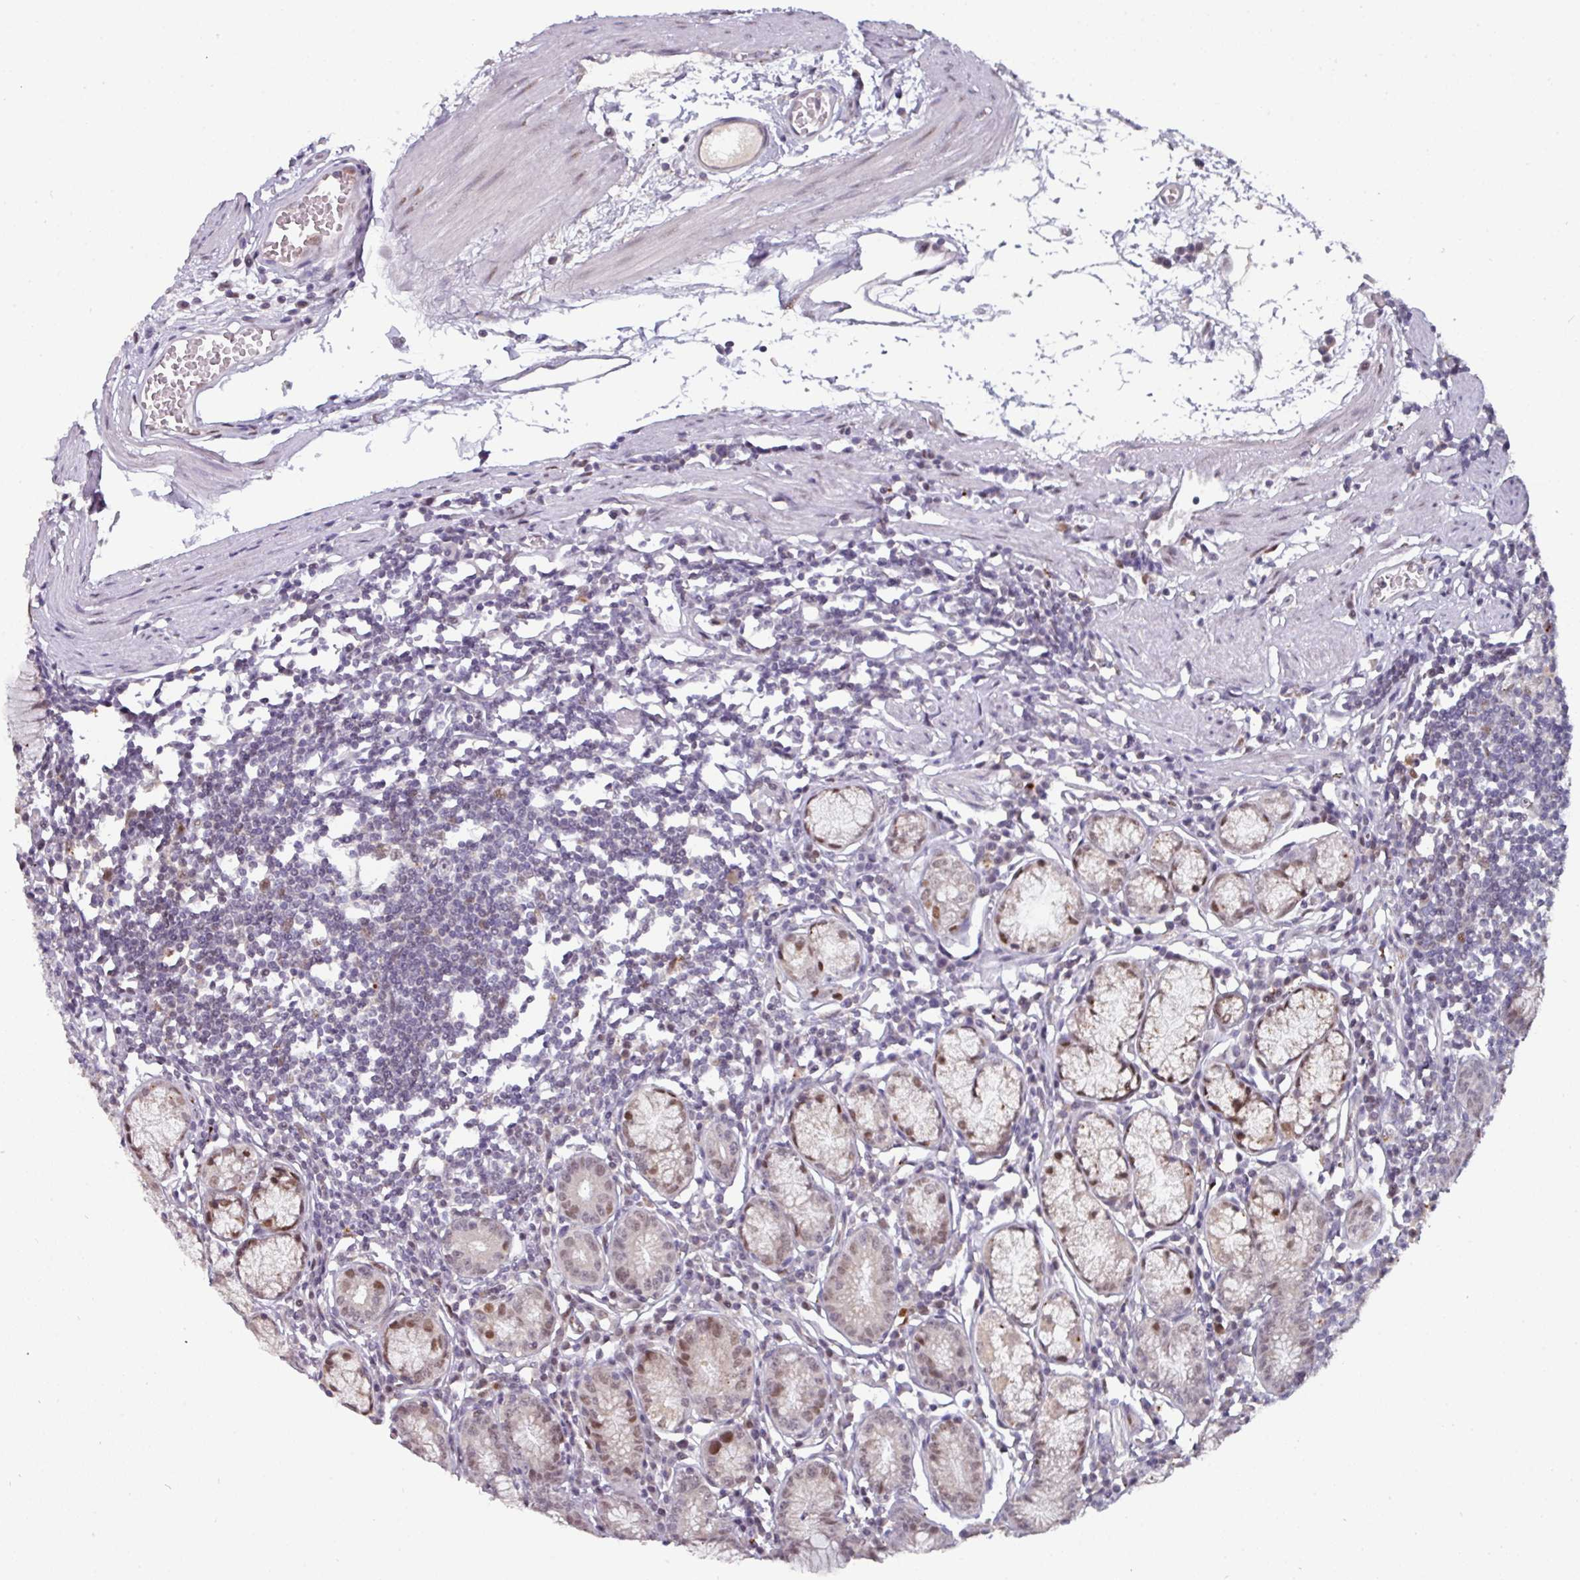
{"staining": {"intensity": "moderate", "quantity": ">75%", "location": "cytoplasmic/membranous,nuclear"}, "tissue": "stomach", "cell_type": "Glandular cells", "image_type": "normal", "snomed": [{"axis": "morphology", "description": "Normal tissue, NOS"}, {"axis": "topography", "description": "Stomach"}], "caption": "This is an image of IHC staining of unremarkable stomach, which shows moderate staining in the cytoplasmic/membranous,nuclear of glandular cells.", "gene": "SWSAP1", "patient": {"sex": "male", "age": 55}}